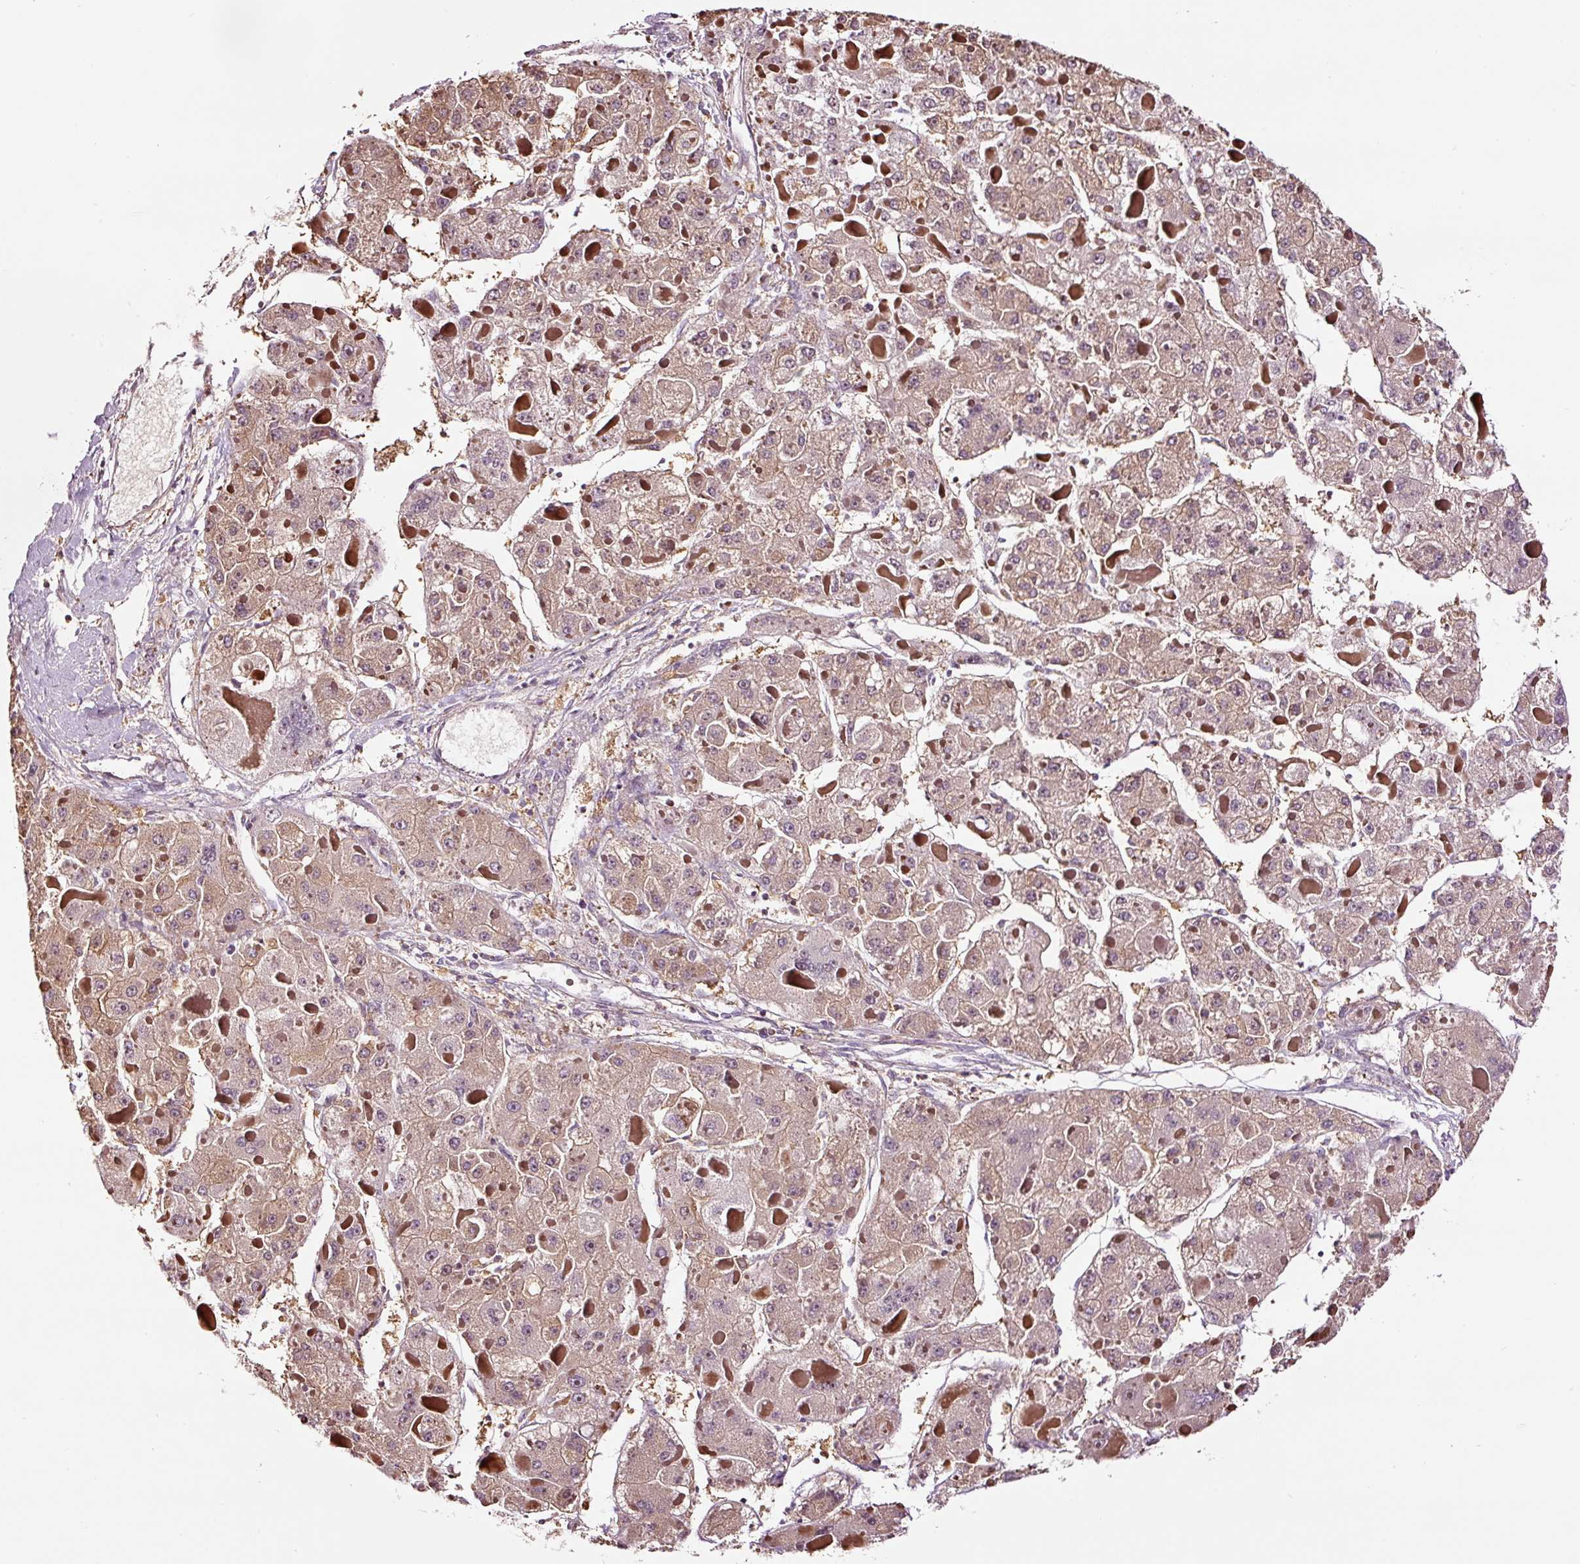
{"staining": {"intensity": "weak", "quantity": "25%-75%", "location": "cytoplasmic/membranous"}, "tissue": "liver cancer", "cell_type": "Tumor cells", "image_type": "cancer", "snomed": [{"axis": "morphology", "description": "Carcinoma, Hepatocellular, NOS"}, {"axis": "topography", "description": "Liver"}], "caption": "A photomicrograph showing weak cytoplasmic/membranous expression in about 25%-75% of tumor cells in liver cancer, as visualized by brown immunohistochemical staining.", "gene": "METAP1", "patient": {"sex": "female", "age": 73}}